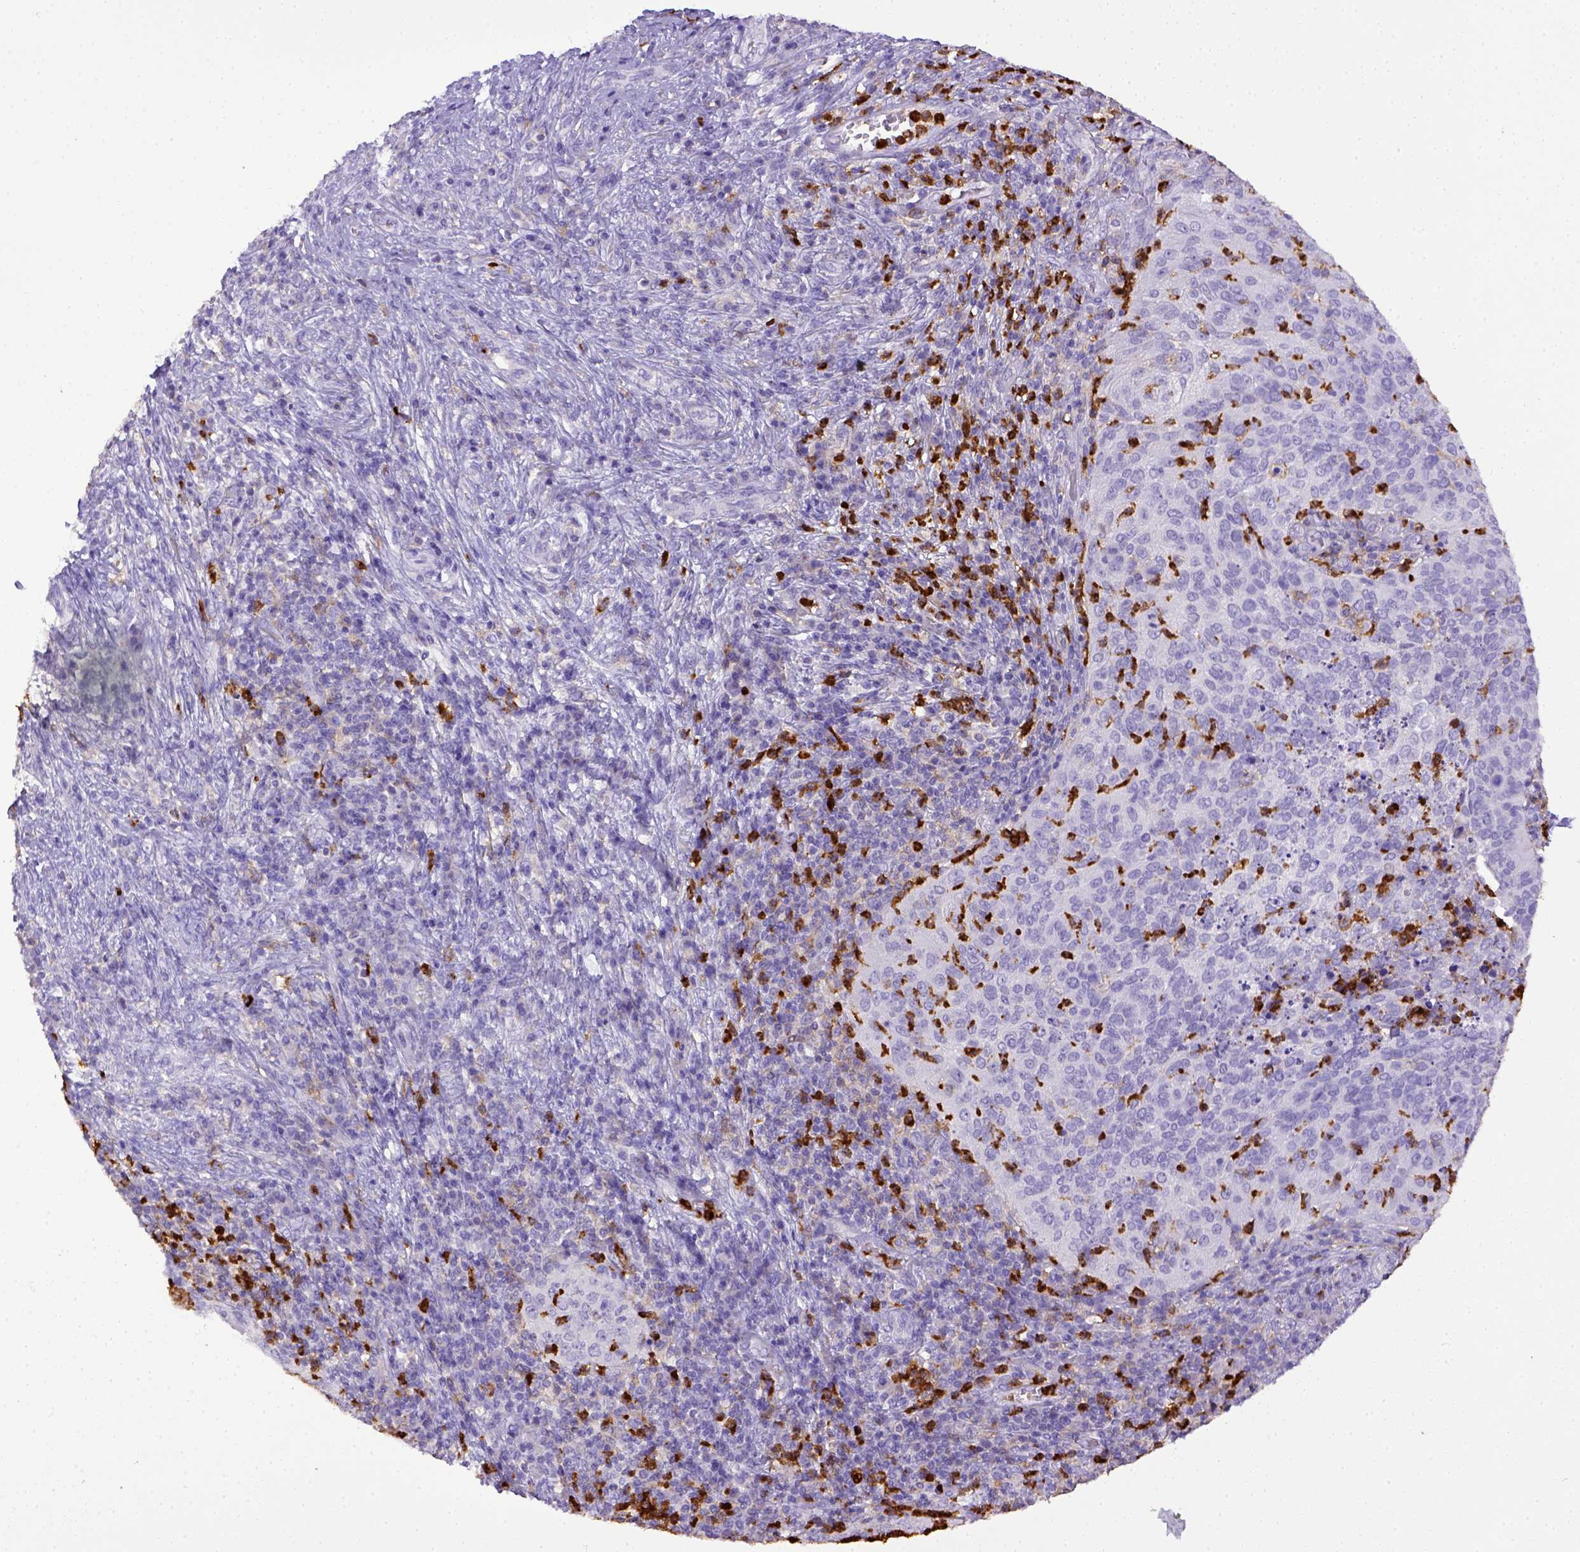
{"staining": {"intensity": "negative", "quantity": "none", "location": "none"}, "tissue": "cervical cancer", "cell_type": "Tumor cells", "image_type": "cancer", "snomed": [{"axis": "morphology", "description": "Squamous cell carcinoma, NOS"}, {"axis": "topography", "description": "Cervix"}], "caption": "Immunohistochemistry (IHC) histopathology image of neoplastic tissue: human cervical squamous cell carcinoma stained with DAB (3,3'-diaminobenzidine) demonstrates no significant protein expression in tumor cells.", "gene": "ITGAM", "patient": {"sex": "female", "age": 39}}